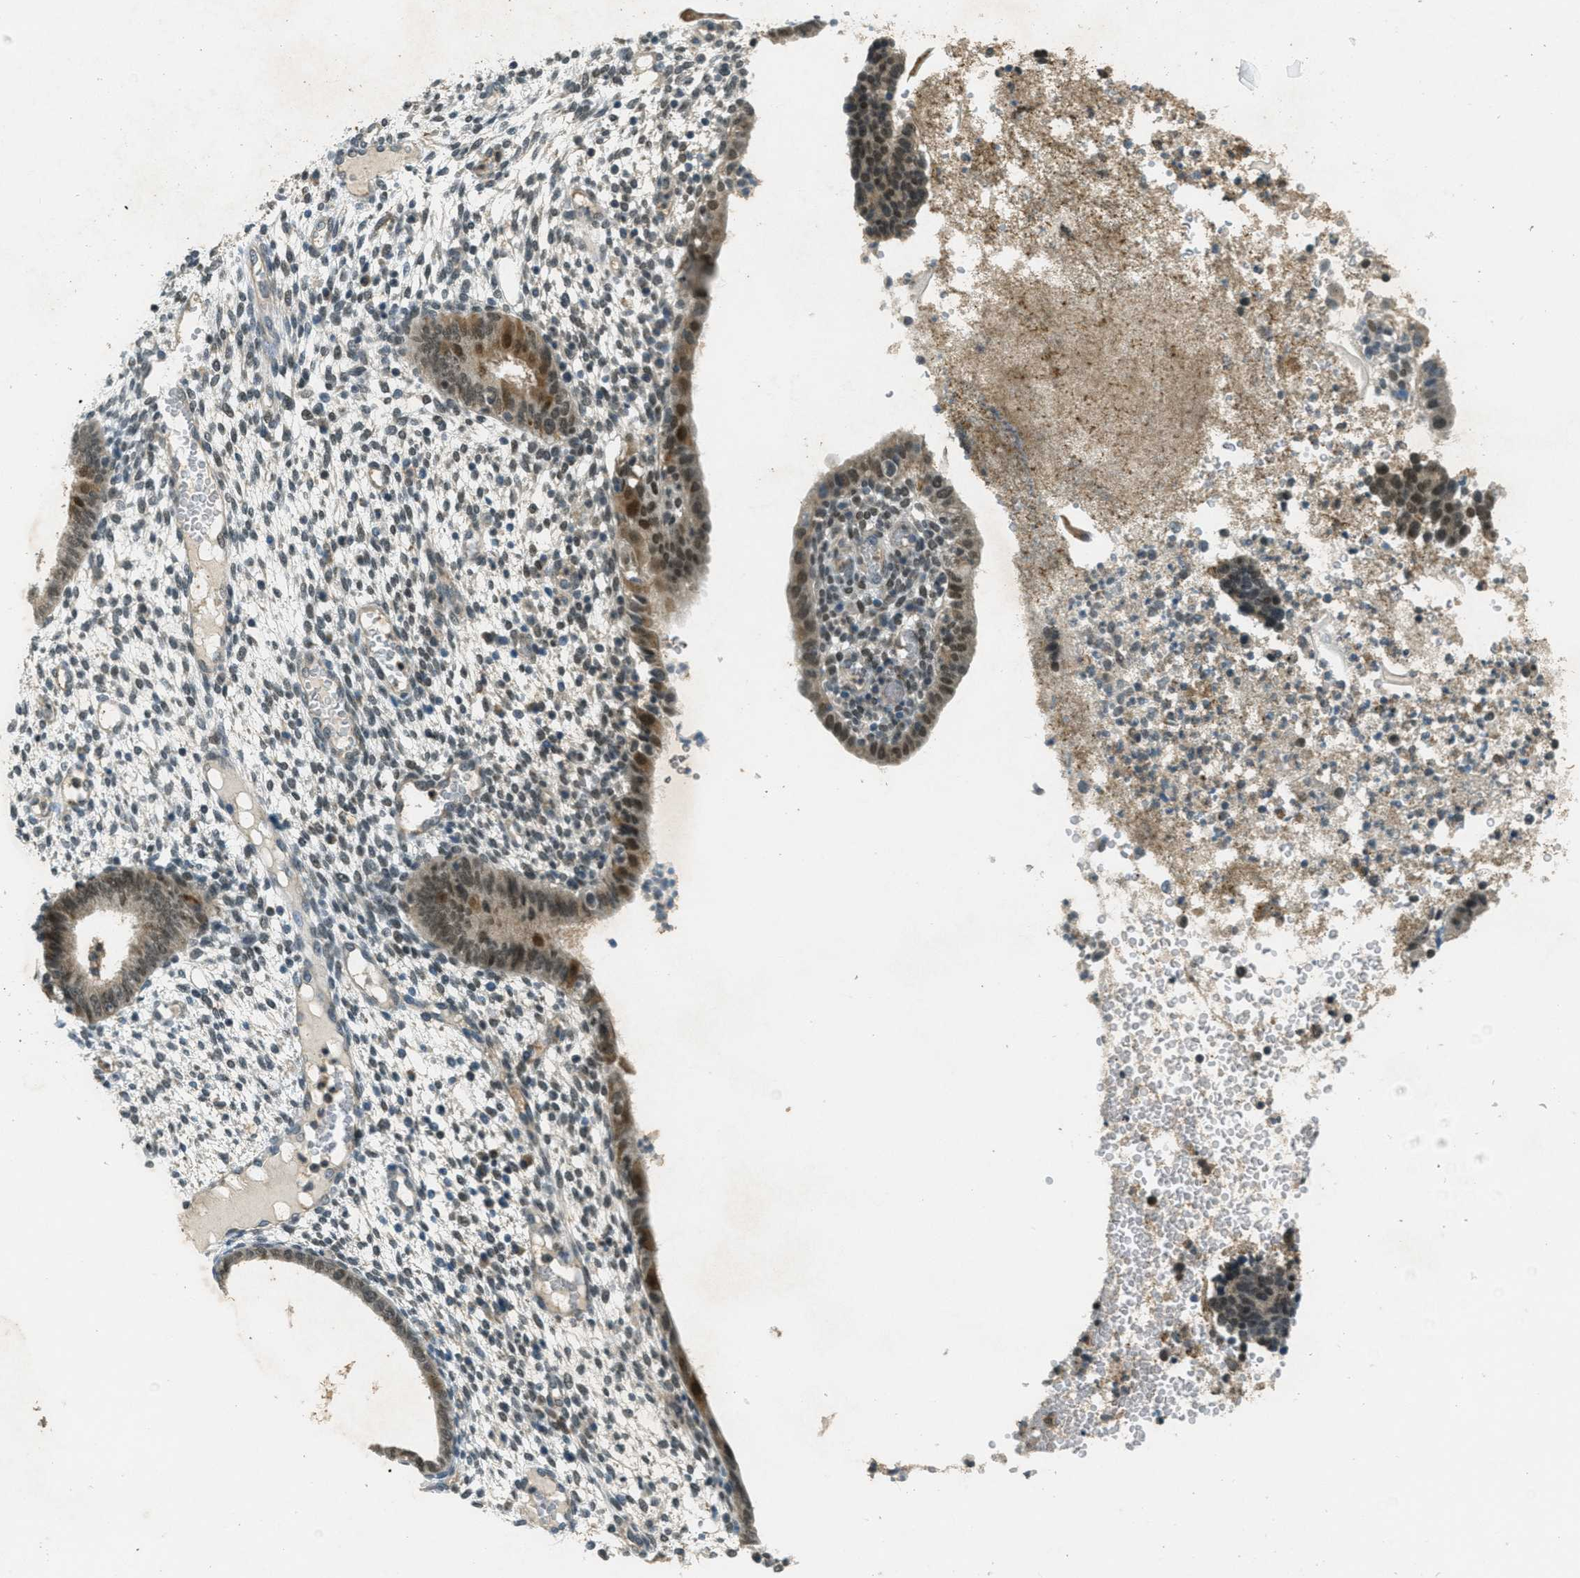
{"staining": {"intensity": "weak", "quantity": "<25%", "location": "nuclear"}, "tissue": "endometrium", "cell_type": "Cells in endometrial stroma", "image_type": "normal", "snomed": [{"axis": "morphology", "description": "Normal tissue, NOS"}, {"axis": "topography", "description": "Endometrium"}], "caption": "An immunohistochemistry image of benign endometrium is shown. There is no staining in cells in endometrial stroma of endometrium. (Immunohistochemistry (ihc), brightfield microscopy, high magnification).", "gene": "TCF20", "patient": {"sex": "female", "age": 35}}